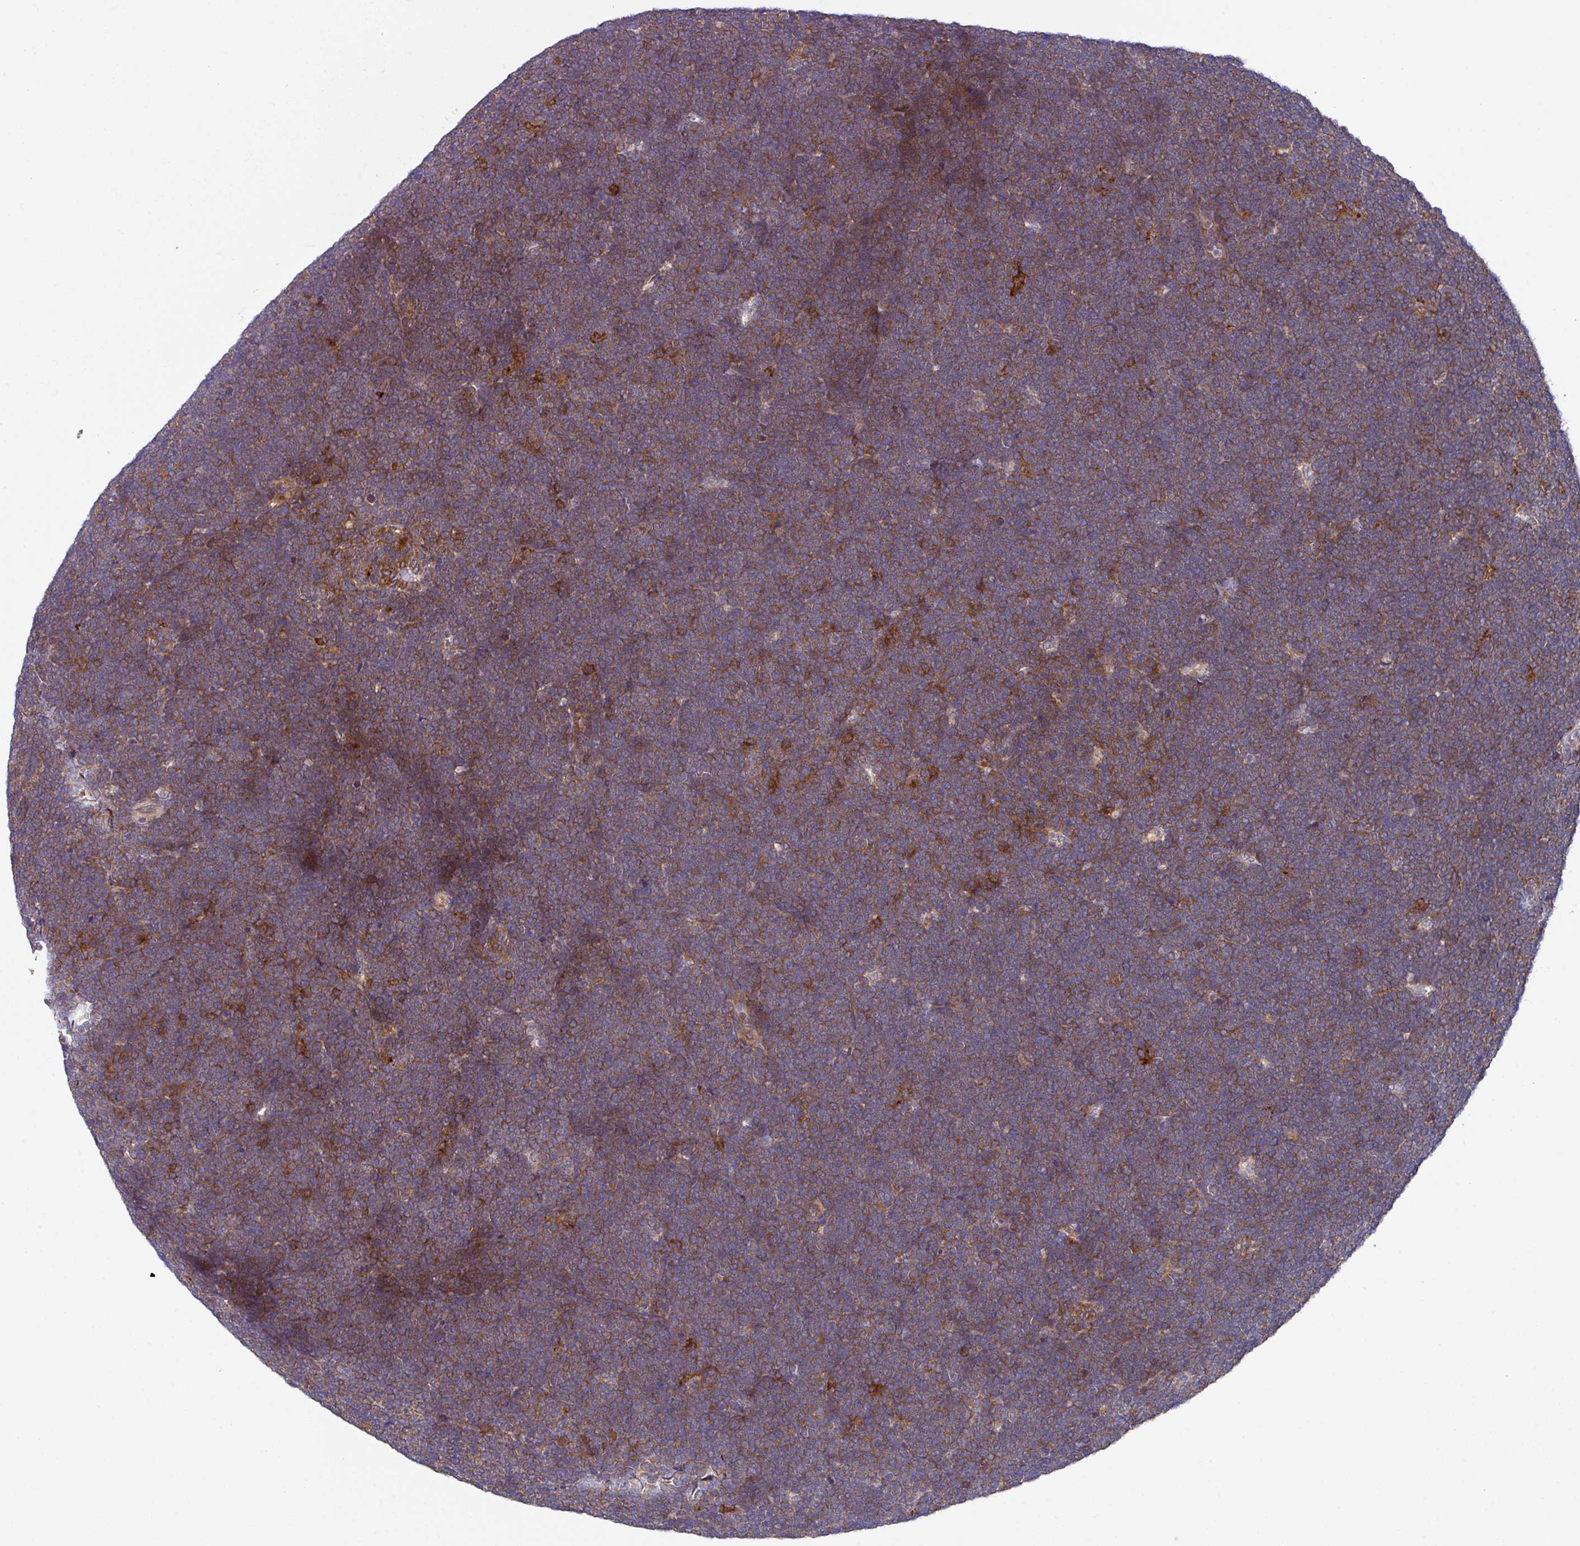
{"staining": {"intensity": "moderate", "quantity": ">75%", "location": "cytoplasmic/membranous"}, "tissue": "lymphoma", "cell_type": "Tumor cells", "image_type": "cancer", "snomed": [{"axis": "morphology", "description": "Malignant lymphoma, non-Hodgkin's type, High grade"}, {"axis": "topography", "description": "Lymph node"}], "caption": "Protein expression analysis of high-grade malignant lymphoma, non-Hodgkin's type exhibits moderate cytoplasmic/membranous positivity in approximately >75% of tumor cells. Using DAB (3,3'-diaminobenzidine) (brown) and hematoxylin (blue) stains, captured at high magnification using brightfield microscopy.", "gene": "EIF4B", "patient": {"sex": "male", "age": 13}}